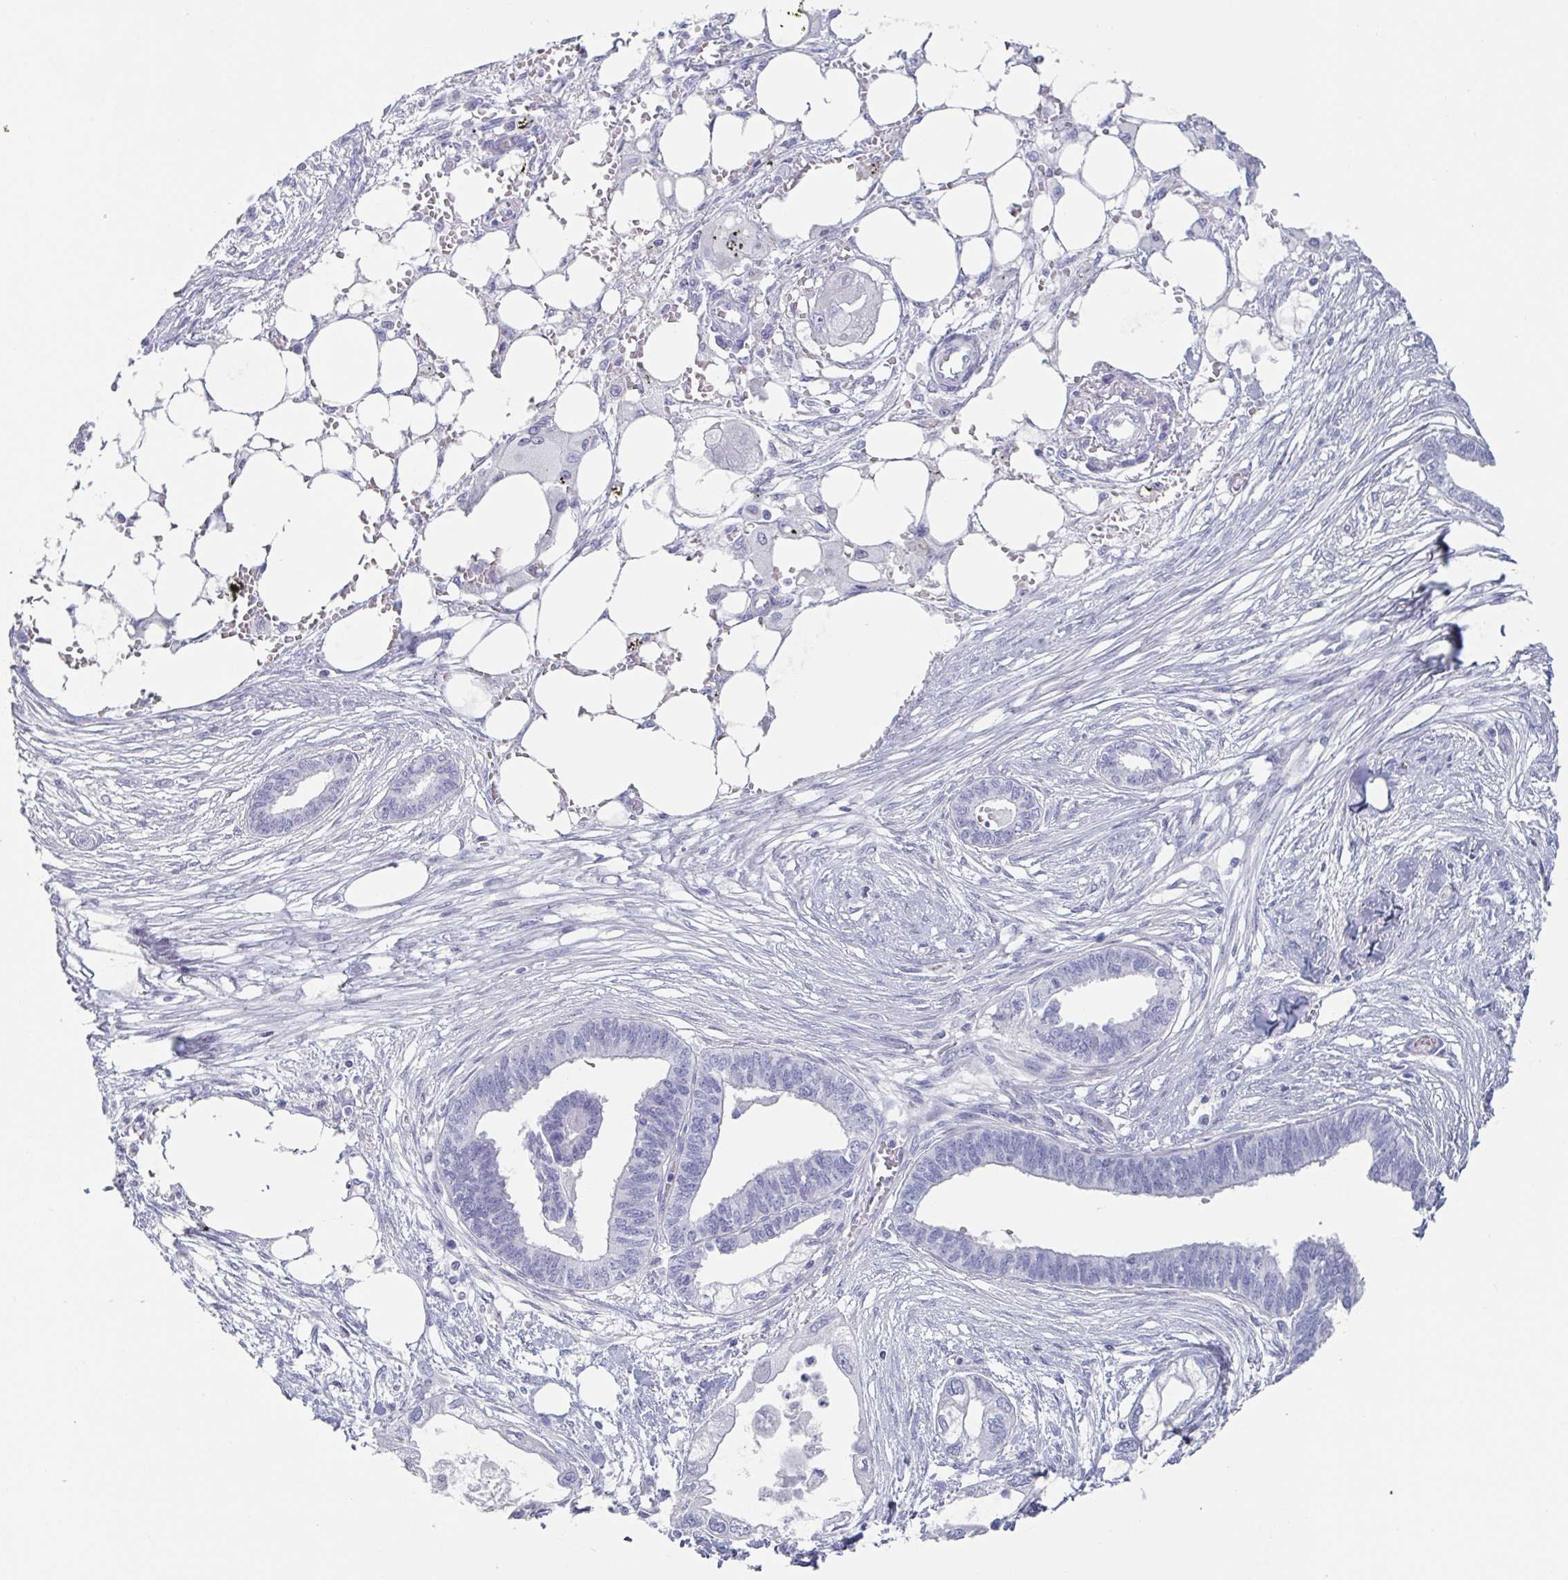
{"staining": {"intensity": "negative", "quantity": "none", "location": "none"}, "tissue": "endometrial cancer", "cell_type": "Tumor cells", "image_type": "cancer", "snomed": [{"axis": "morphology", "description": "Adenocarcinoma, NOS"}, {"axis": "morphology", "description": "Adenocarcinoma, metastatic, NOS"}, {"axis": "topography", "description": "Adipose tissue"}, {"axis": "topography", "description": "Endometrium"}], "caption": "Image shows no significant protein positivity in tumor cells of endometrial cancer (adenocarcinoma). (Brightfield microscopy of DAB (3,3'-diaminobenzidine) IHC at high magnification).", "gene": "DYNC1I1", "patient": {"sex": "female", "age": 67}}